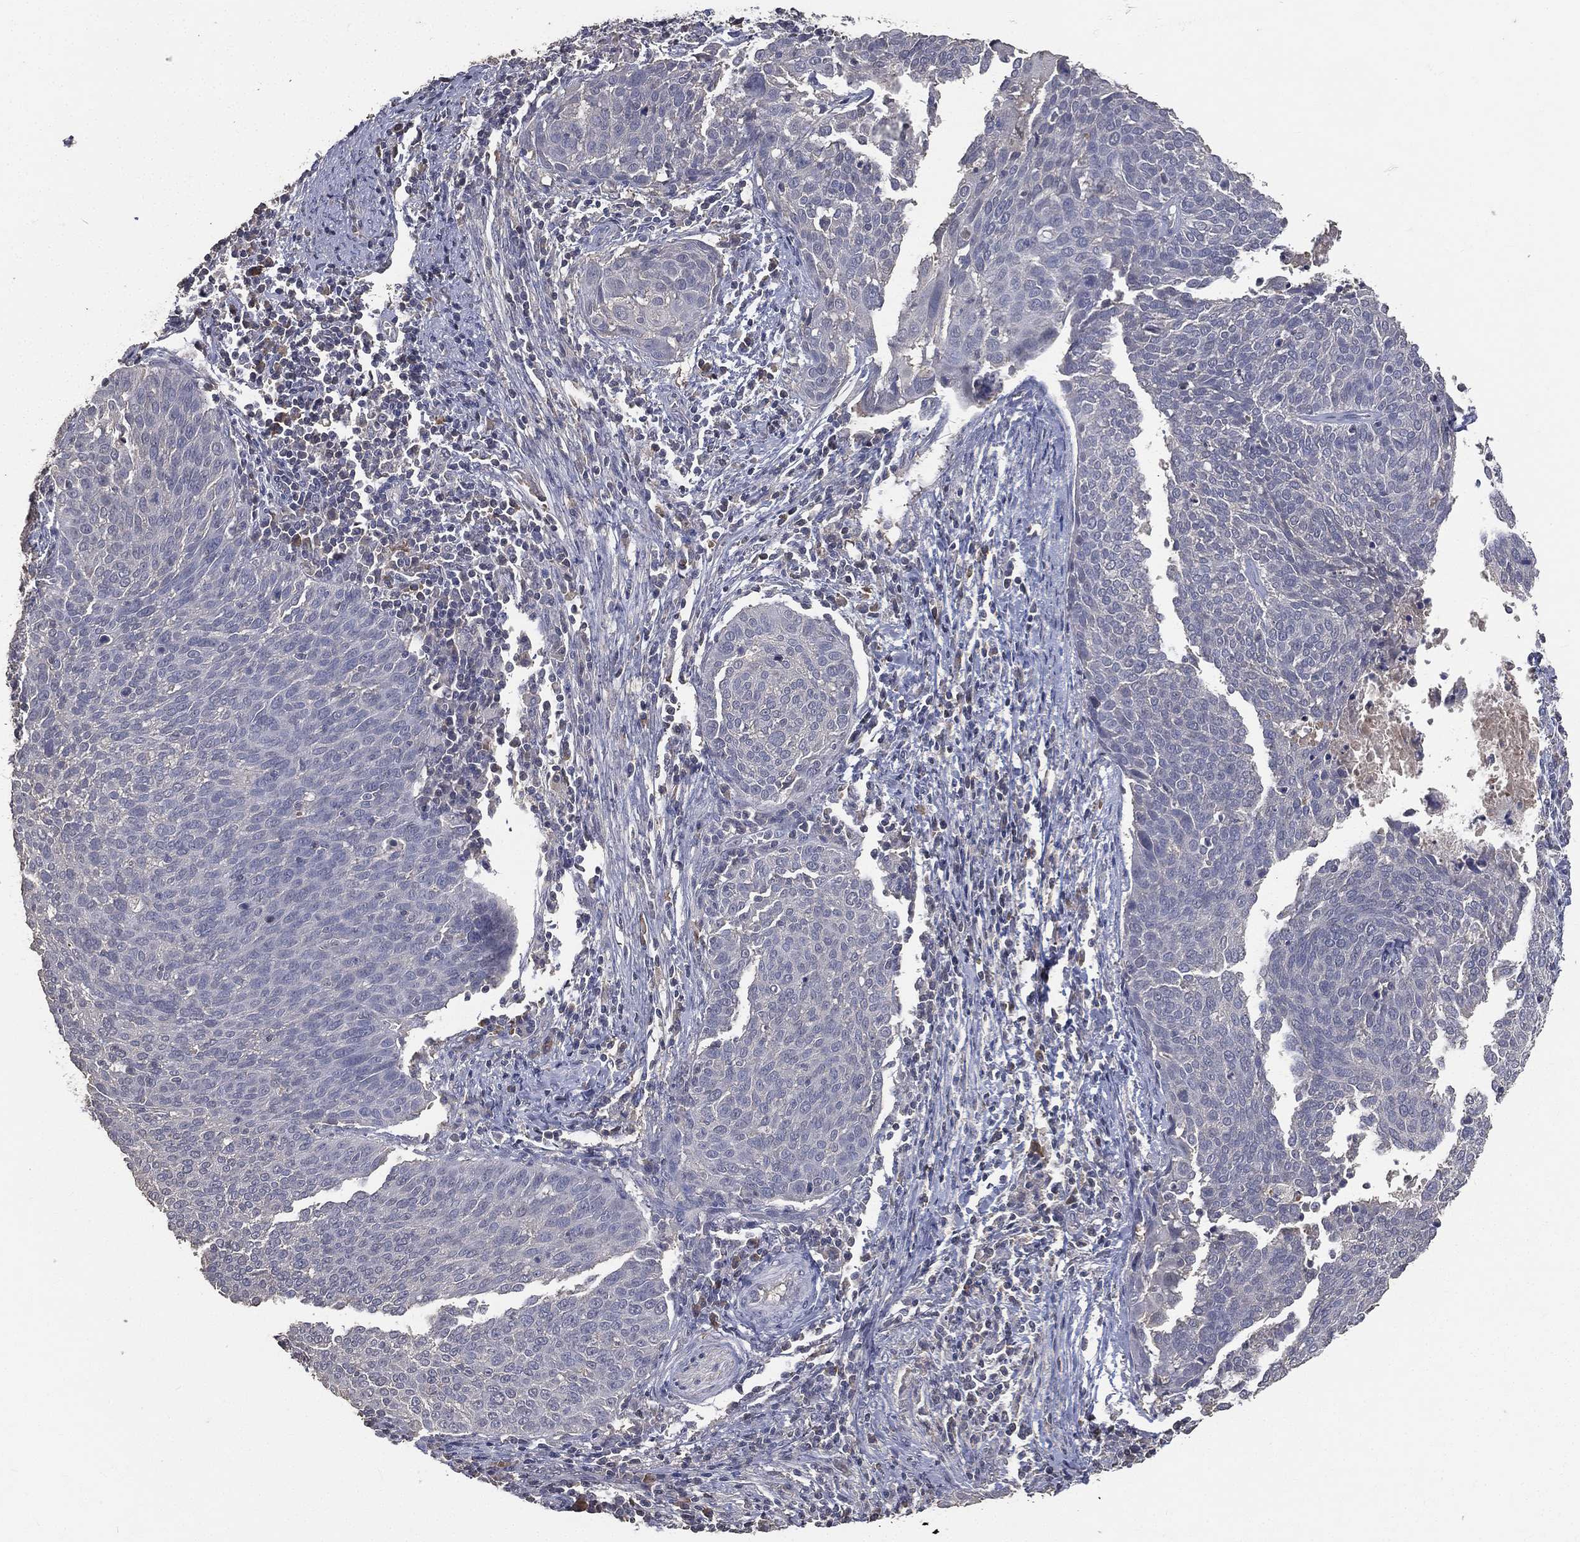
{"staining": {"intensity": "negative", "quantity": "none", "location": "none"}, "tissue": "cervical cancer", "cell_type": "Tumor cells", "image_type": "cancer", "snomed": [{"axis": "morphology", "description": "Squamous cell carcinoma, NOS"}, {"axis": "topography", "description": "Cervix"}], "caption": "DAB immunohistochemical staining of human cervical cancer (squamous cell carcinoma) exhibits no significant expression in tumor cells.", "gene": "SNAP25", "patient": {"sex": "female", "age": 39}}